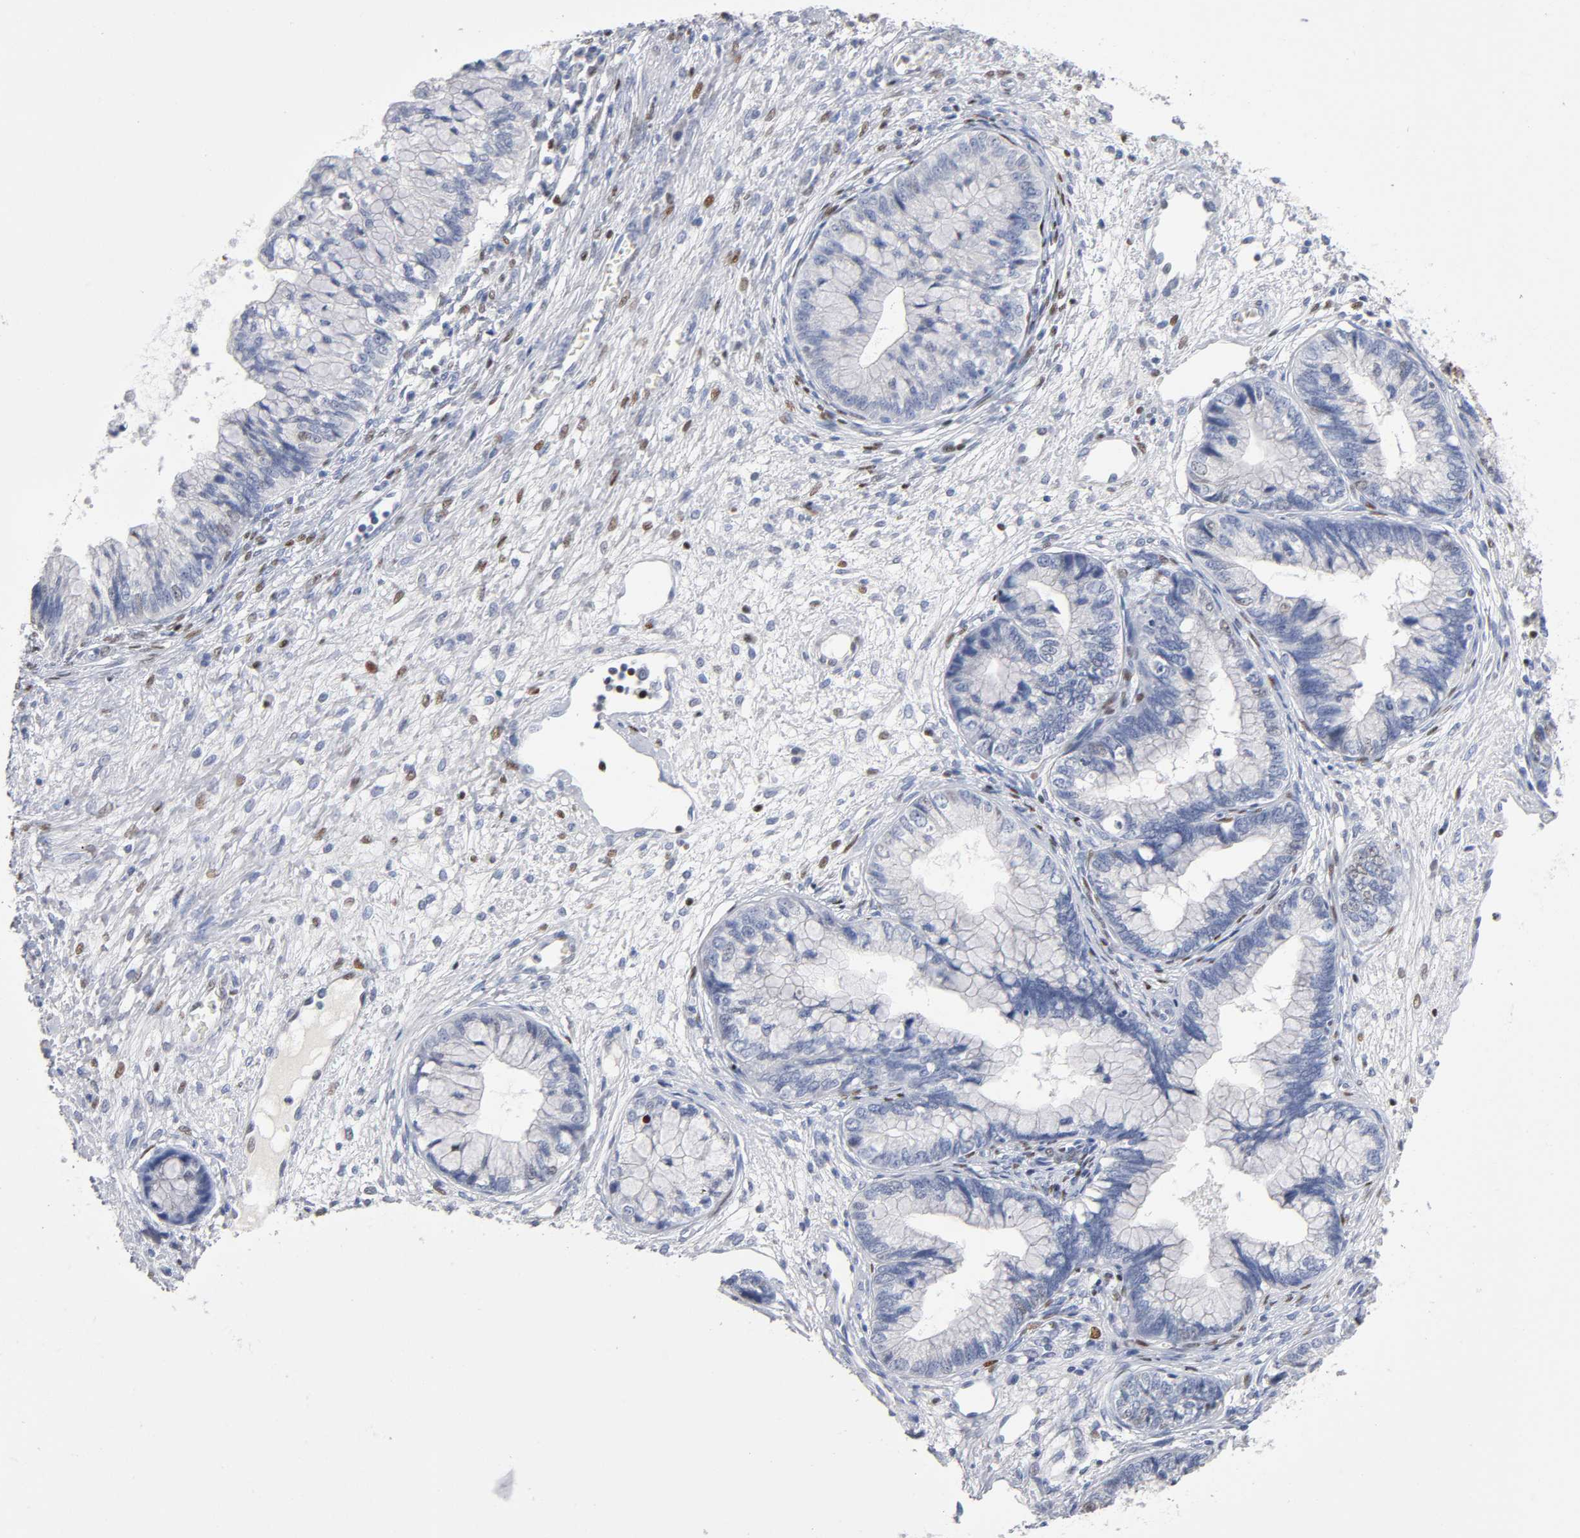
{"staining": {"intensity": "negative", "quantity": "none", "location": "none"}, "tissue": "cervical cancer", "cell_type": "Tumor cells", "image_type": "cancer", "snomed": [{"axis": "morphology", "description": "Adenocarcinoma, NOS"}, {"axis": "topography", "description": "Cervix"}], "caption": "Protein analysis of cervical cancer shows no significant staining in tumor cells.", "gene": "SP3", "patient": {"sex": "female", "age": 44}}